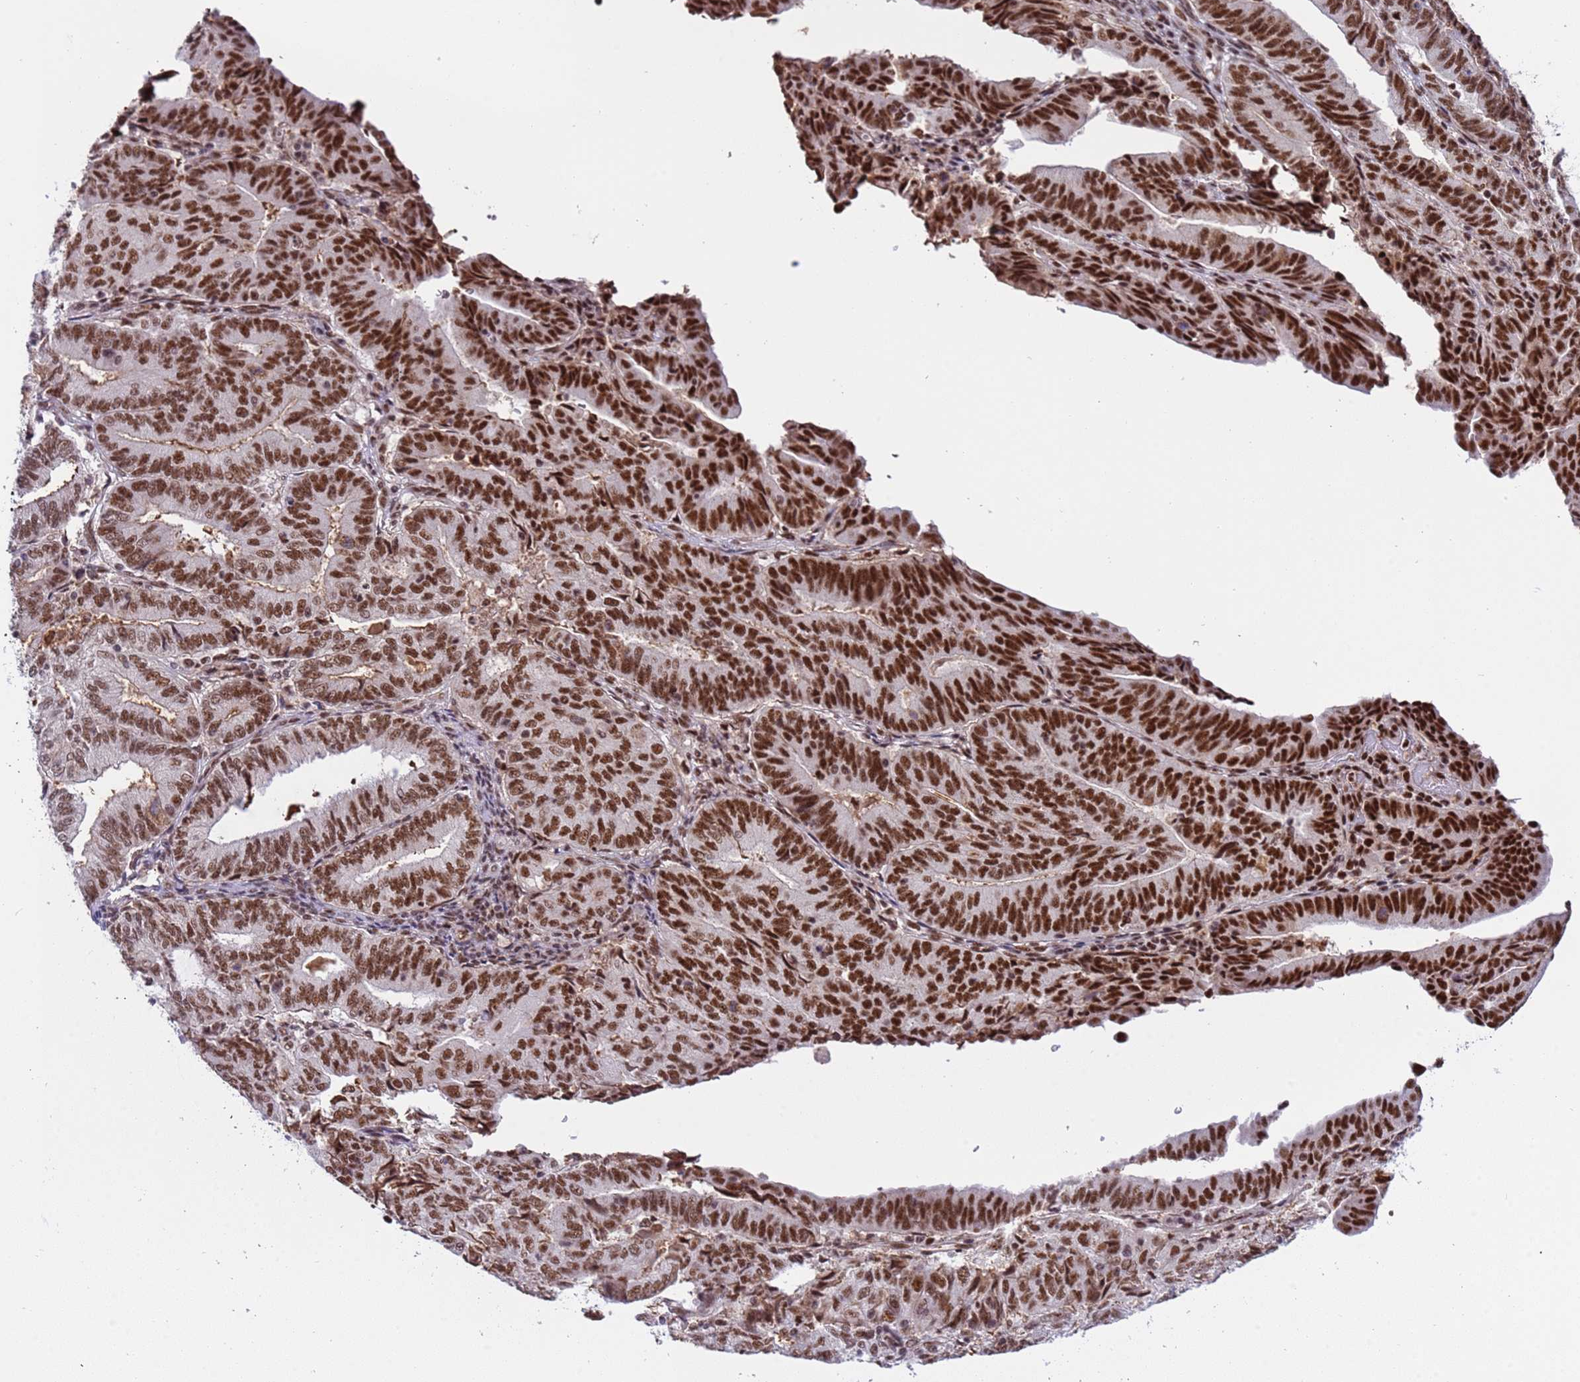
{"staining": {"intensity": "strong", "quantity": ">75%", "location": "nuclear"}, "tissue": "endometrial cancer", "cell_type": "Tumor cells", "image_type": "cancer", "snomed": [{"axis": "morphology", "description": "Adenocarcinoma, NOS"}, {"axis": "topography", "description": "Endometrium"}], "caption": "IHC image of neoplastic tissue: human endometrial cancer (adenocarcinoma) stained using immunohistochemistry reveals high levels of strong protein expression localized specifically in the nuclear of tumor cells, appearing as a nuclear brown color.", "gene": "SRRT", "patient": {"sex": "female", "age": 70}}